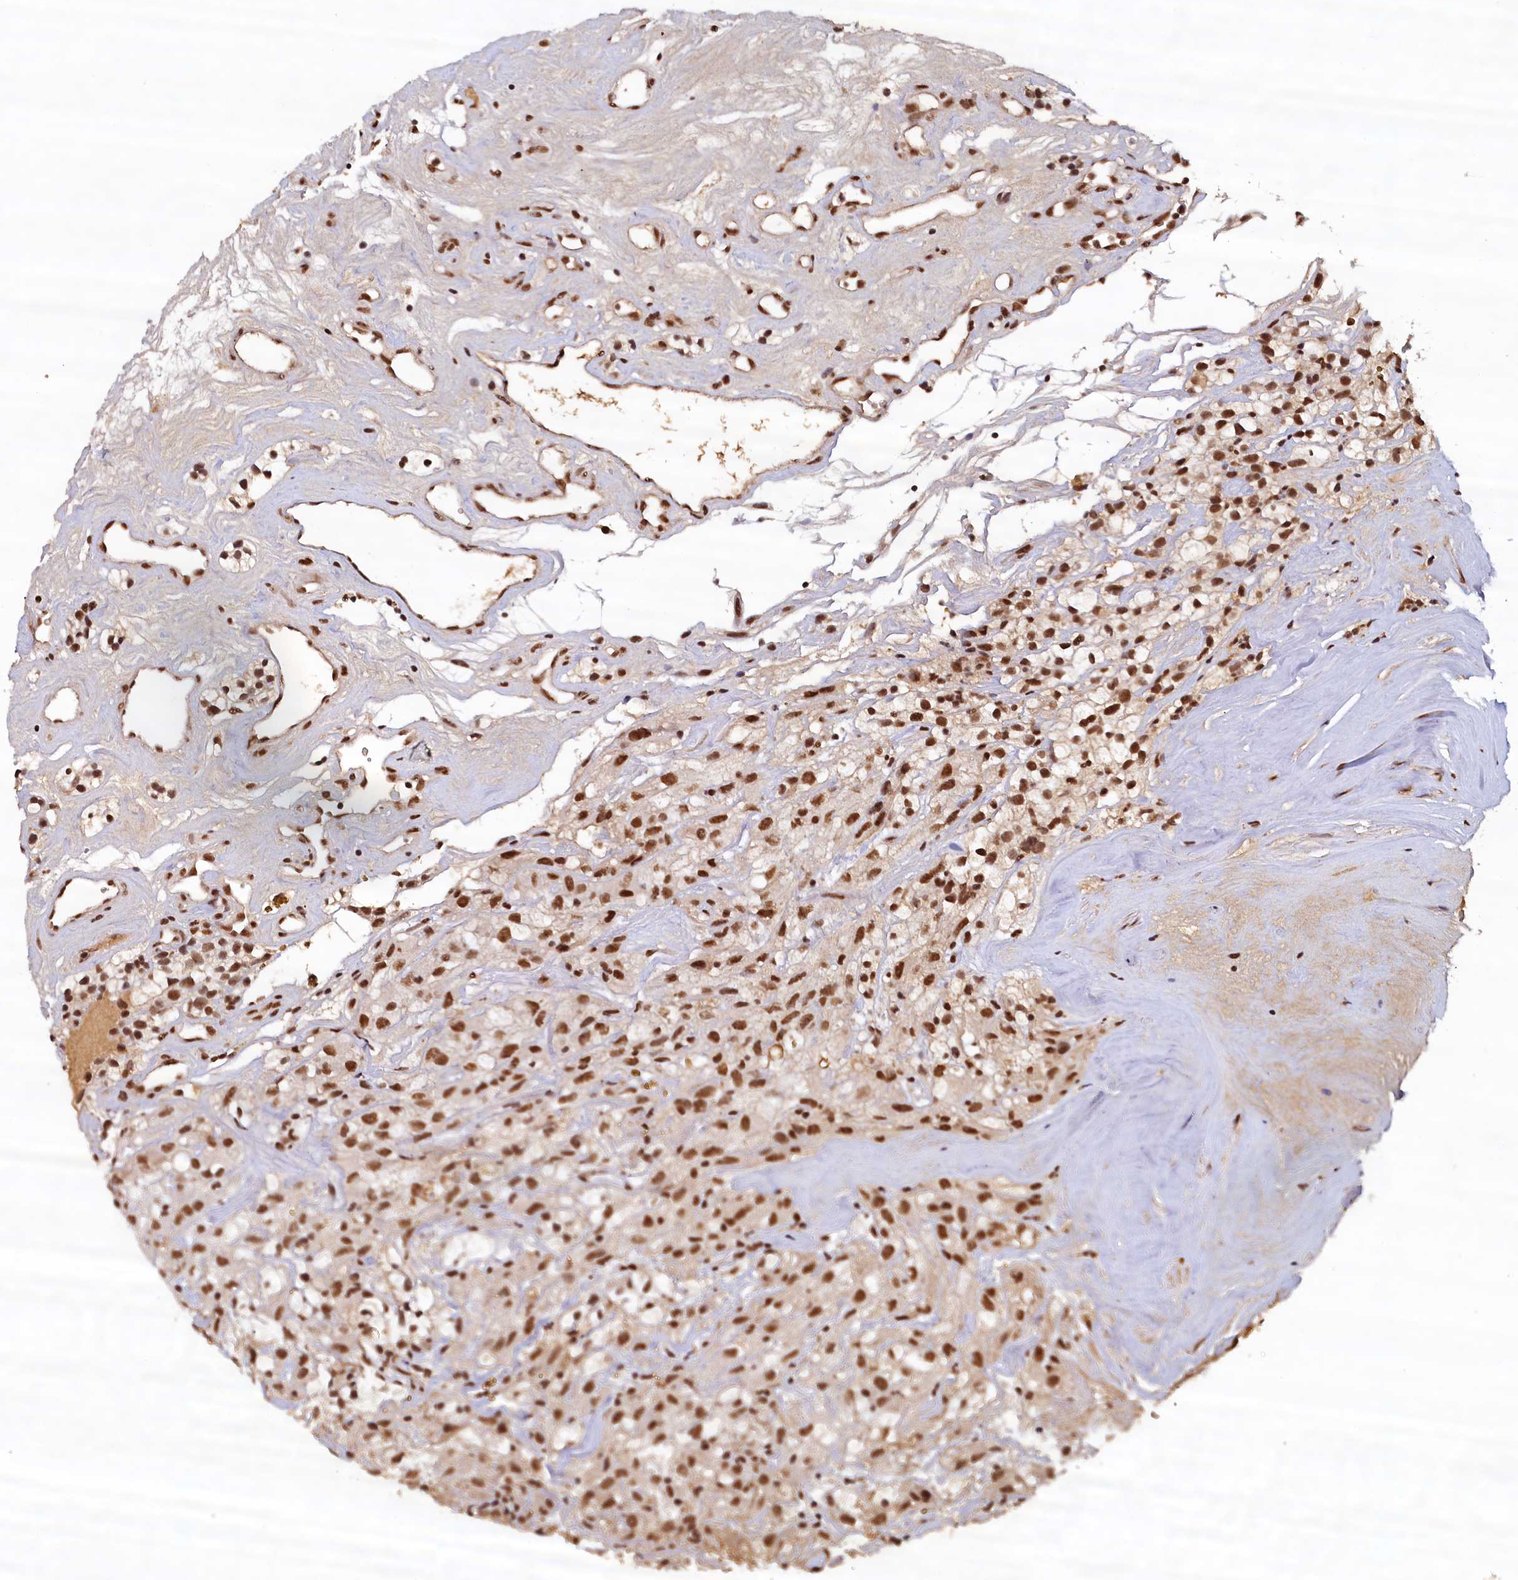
{"staining": {"intensity": "strong", "quantity": ">75%", "location": "nuclear"}, "tissue": "renal cancer", "cell_type": "Tumor cells", "image_type": "cancer", "snomed": [{"axis": "morphology", "description": "Adenocarcinoma, NOS"}, {"axis": "topography", "description": "Kidney"}], "caption": "IHC (DAB) staining of renal cancer demonstrates strong nuclear protein positivity in about >75% of tumor cells.", "gene": "ZC3H18", "patient": {"sex": "female", "age": 57}}